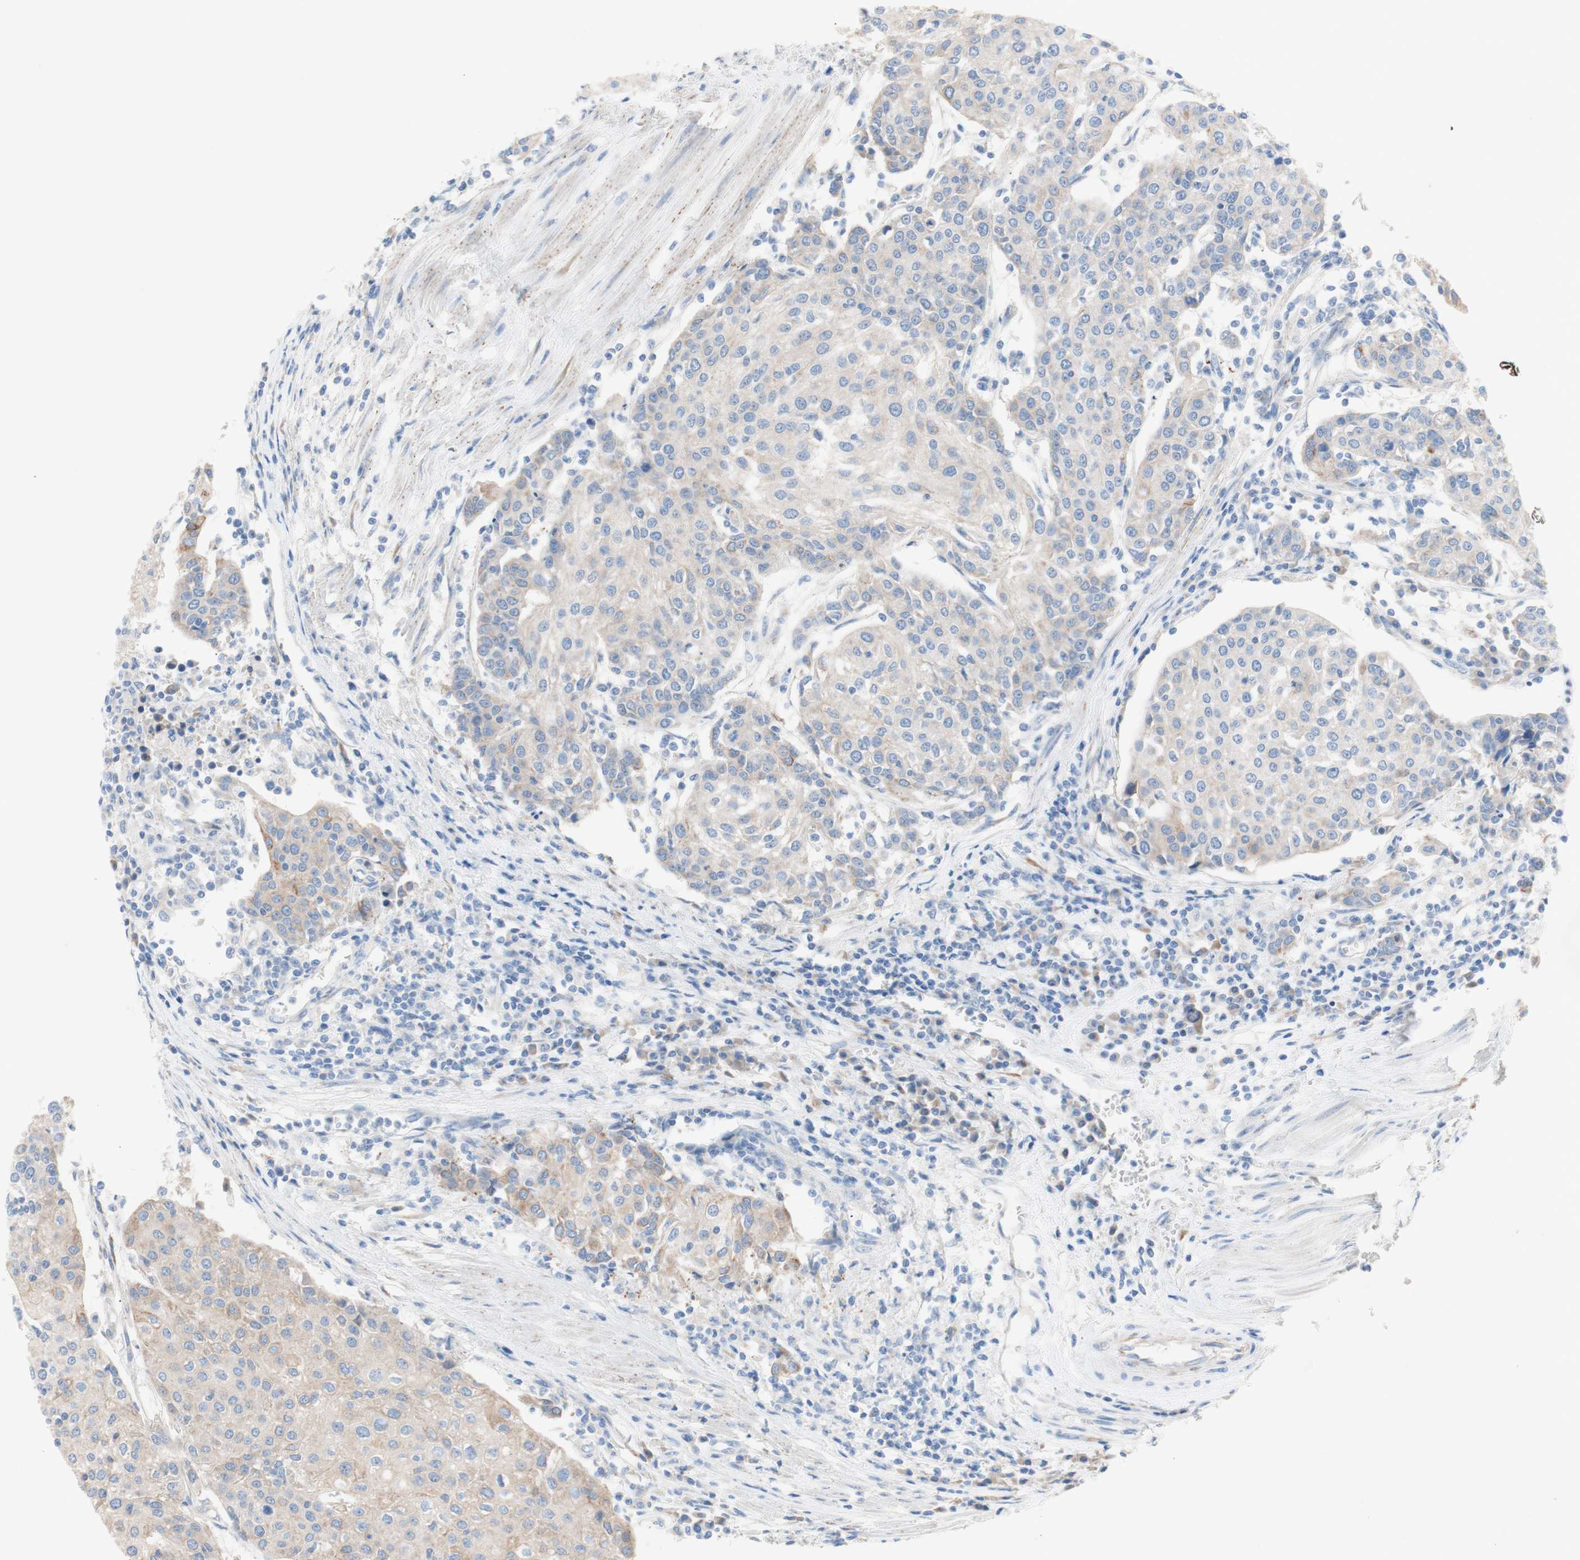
{"staining": {"intensity": "weak", "quantity": "<25%", "location": "cytoplasmic/membranous"}, "tissue": "urothelial cancer", "cell_type": "Tumor cells", "image_type": "cancer", "snomed": [{"axis": "morphology", "description": "Urothelial carcinoma, High grade"}, {"axis": "topography", "description": "Urinary bladder"}], "caption": "IHC of urothelial cancer displays no staining in tumor cells. The staining was performed using DAB to visualize the protein expression in brown, while the nuclei were stained in blue with hematoxylin (Magnification: 20x).", "gene": "TMIGD2", "patient": {"sex": "female", "age": 85}}